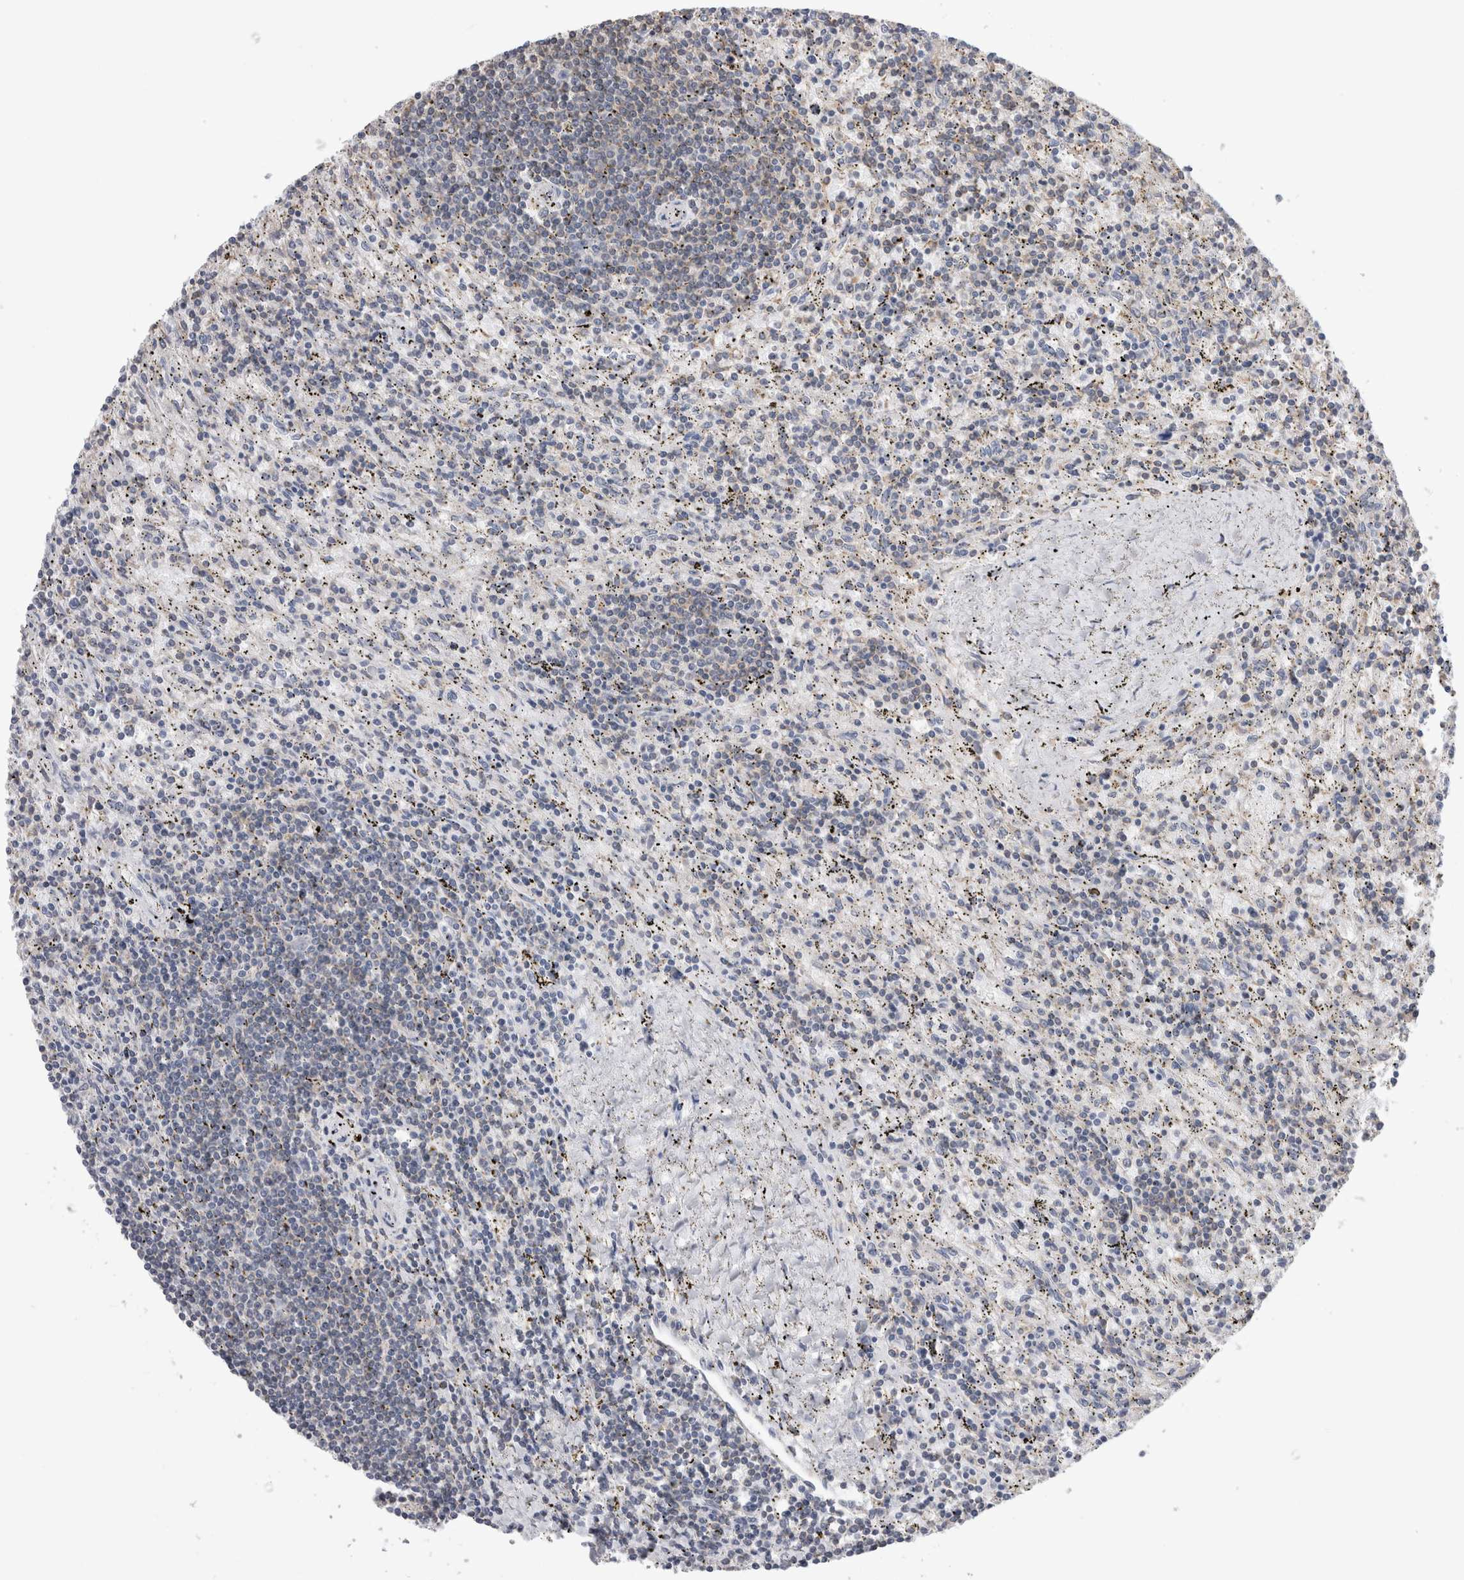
{"staining": {"intensity": "negative", "quantity": "none", "location": "none"}, "tissue": "lymphoma", "cell_type": "Tumor cells", "image_type": "cancer", "snomed": [{"axis": "morphology", "description": "Malignant lymphoma, non-Hodgkin's type, Low grade"}, {"axis": "topography", "description": "Spleen"}], "caption": "Human malignant lymphoma, non-Hodgkin's type (low-grade) stained for a protein using immunohistochemistry displays no staining in tumor cells.", "gene": "SMAP2", "patient": {"sex": "male", "age": 76}}